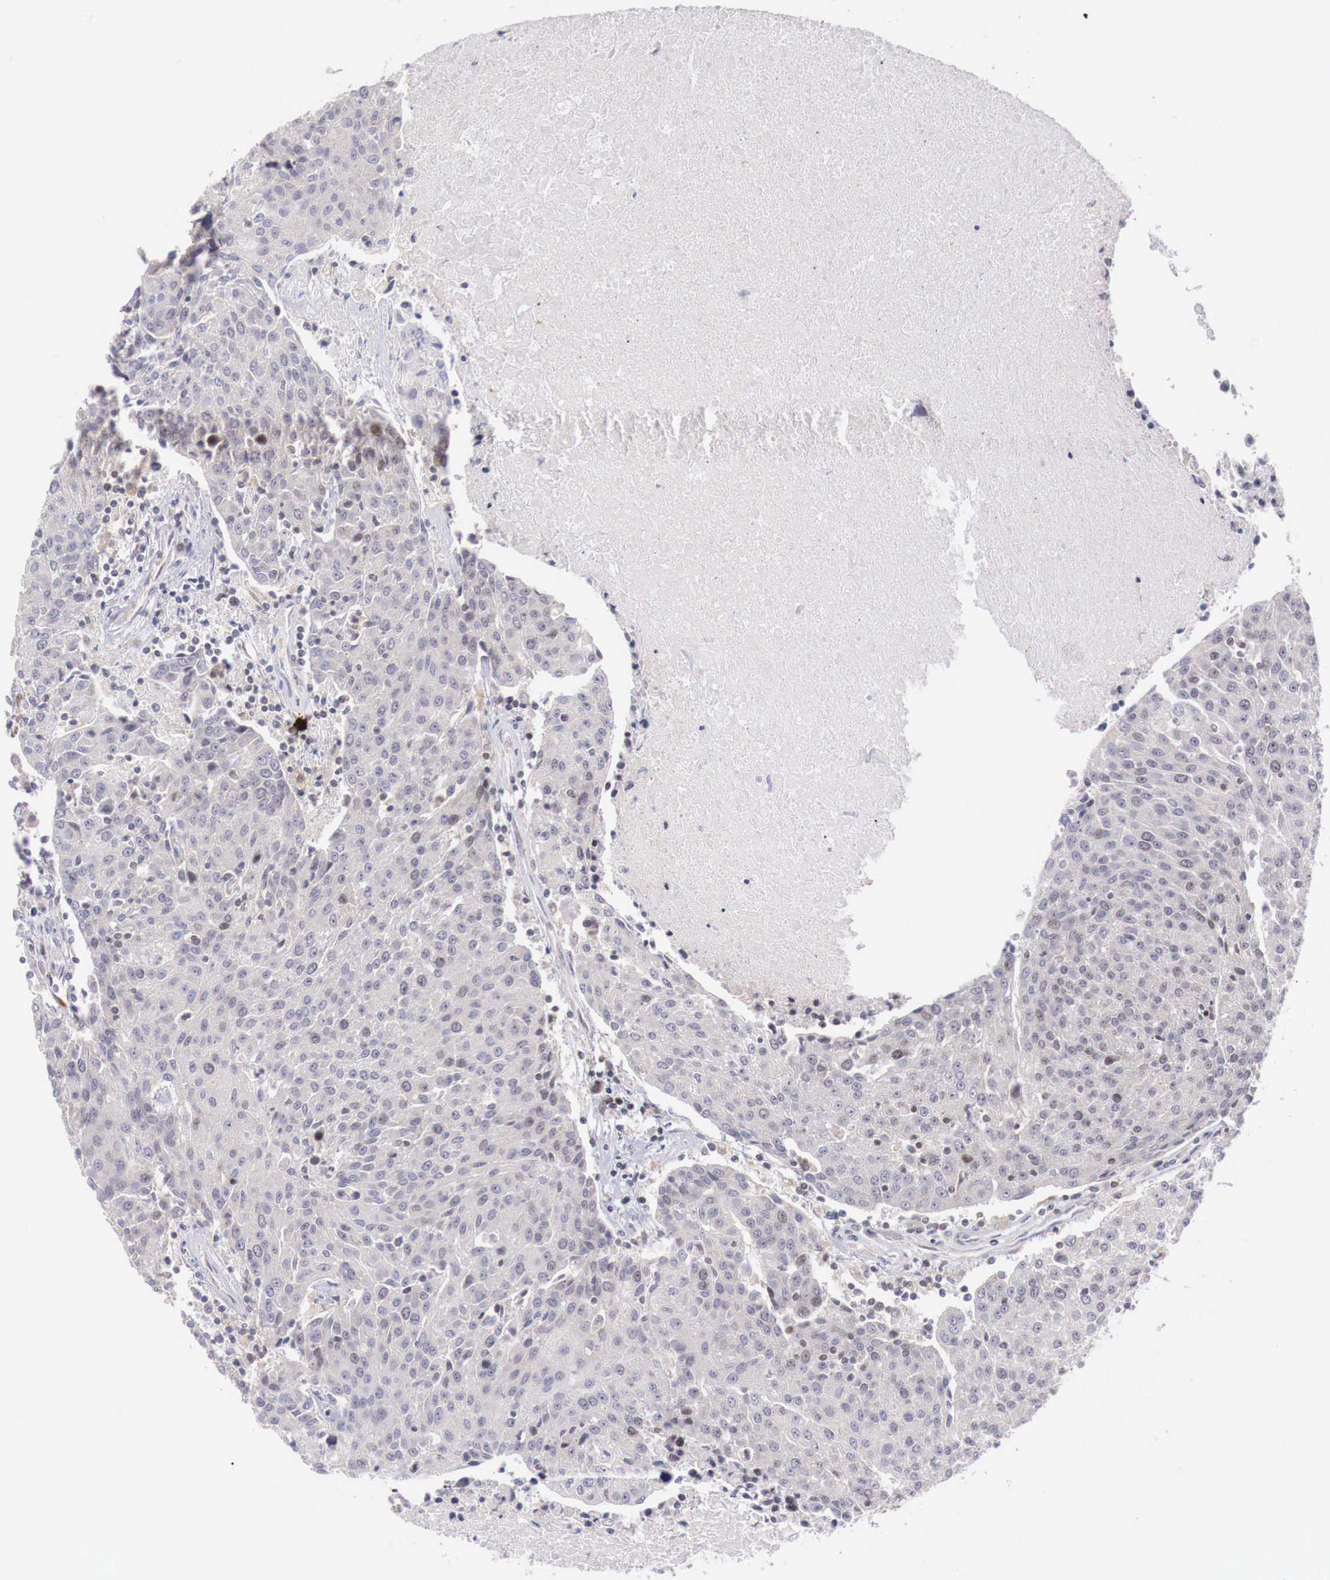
{"staining": {"intensity": "negative", "quantity": "none", "location": "none"}, "tissue": "urothelial cancer", "cell_type": "Tumor cells", "image_type": "cancer", "snomed": [{"axis": "morphology", "description": "Urothelial carcinoma, High grade"}, {"axis": "topography", "description": "Urinary bladder"}], "caption": "High magnification brightfield microscopy of urothelial cancer stained with DAB (3,3'-diaminobenzidine) (brown) and counterstained with hematoxylin (blue): tumor cells show no significant staining.", "gene": "CLCN5", "patient": {"sex": "female", "age": 85}}